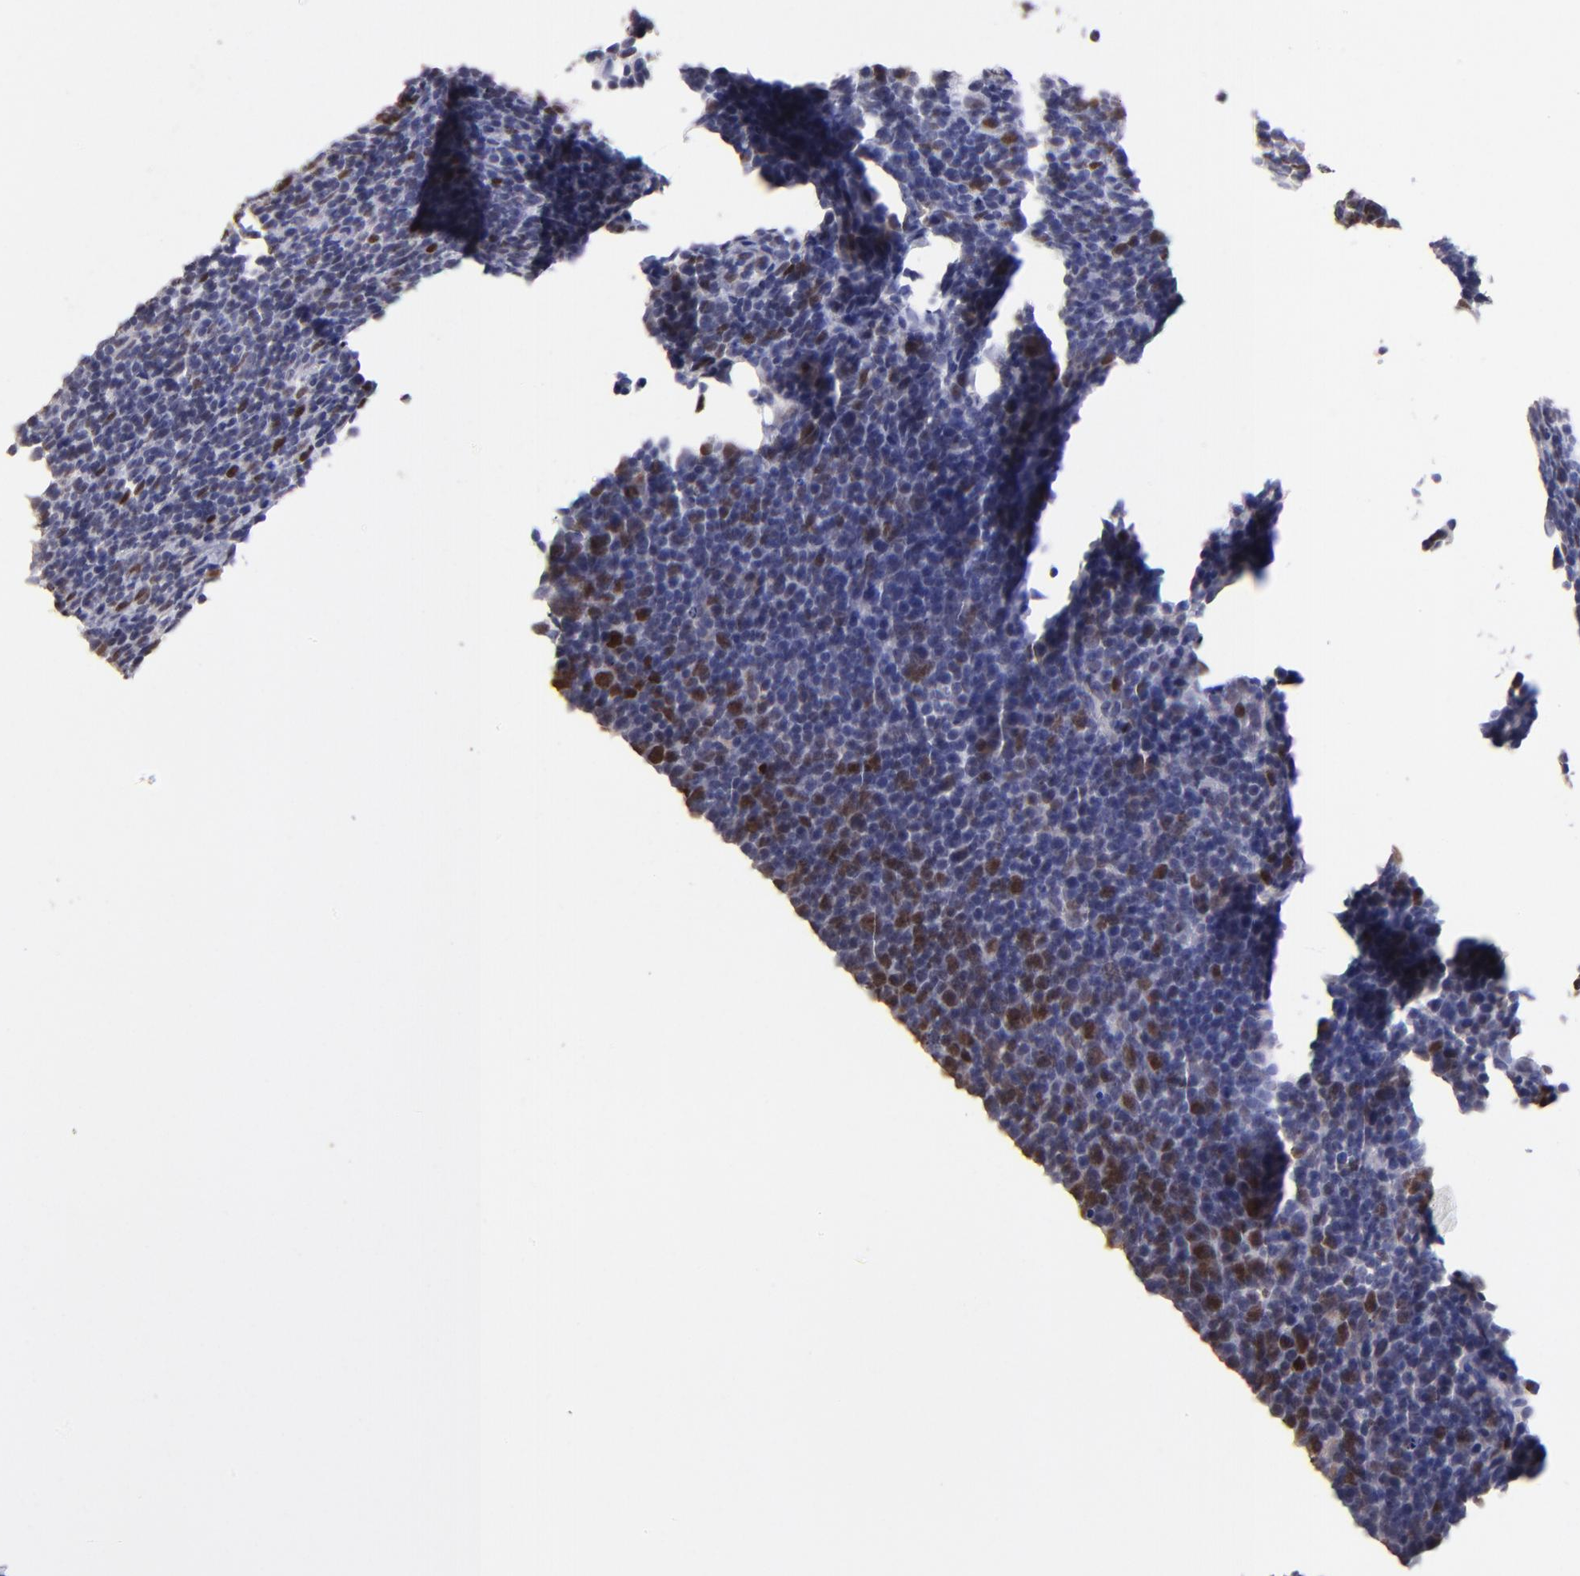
{"staining": {"intensity": "moderate", "quantity": "<25%", "location": "nuclear"}, "tissue": "lymphoma", "cell_type": "Tumor cells", "image_type": "cancer", "snomed": [{"axis": "morphology", "description": "Malignant lymphoma, non-Hodgkin's type, Low grade"}, {"axis": "topography", "description": "Lymph node"}], "caption": "Low-grade malignant lymphoma, non-Hodgkin's type was stained to show a protein in brown. There is low levels of moderate nuclear expression in about <25% of tumor cells.", "gene": "DNMT1", "patient": {"sex": "male", "age": 74}}